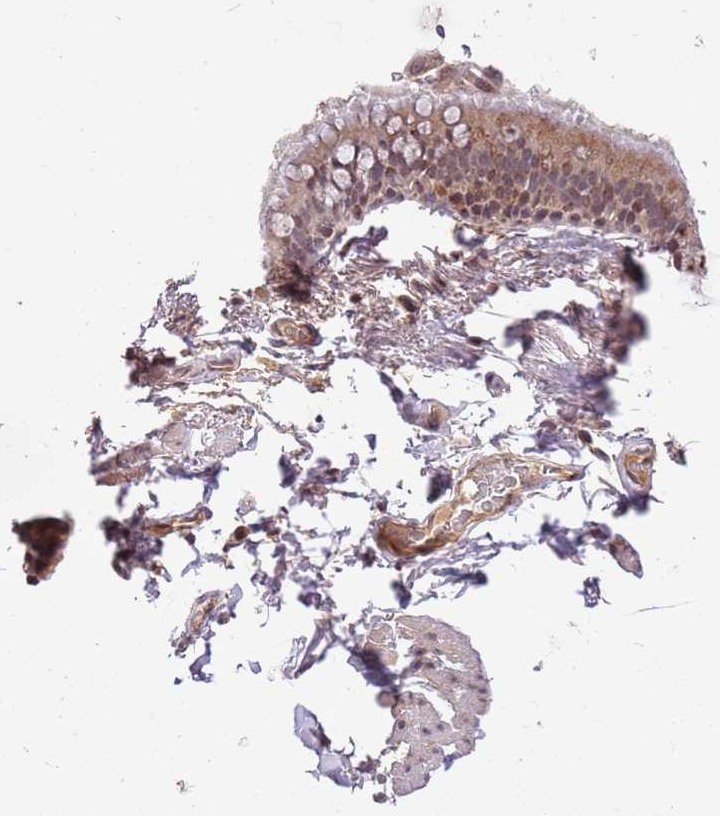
{"staining": {"intensity": "weak", "quantity": "<25%", "location": "cytoplasmic/membranous"}, "tissue": "adipose tissue", "cell_type": "Adipocytes", "image_type": "normal", "snomed": [{"axis": "morphology", "description": "Normal tissue, NOS"}, {"axis": "topography", "description": "Lymph node"}, {"axis": "topography", "description": "Bronchus"}], "caption": "Human adipose tissue stained for a protein using immunohistochemistry (IHC) exhibits no expression in adipocytes.", "gene": "SAMSN1", "patient": {"sex": "male", "age": 63}}